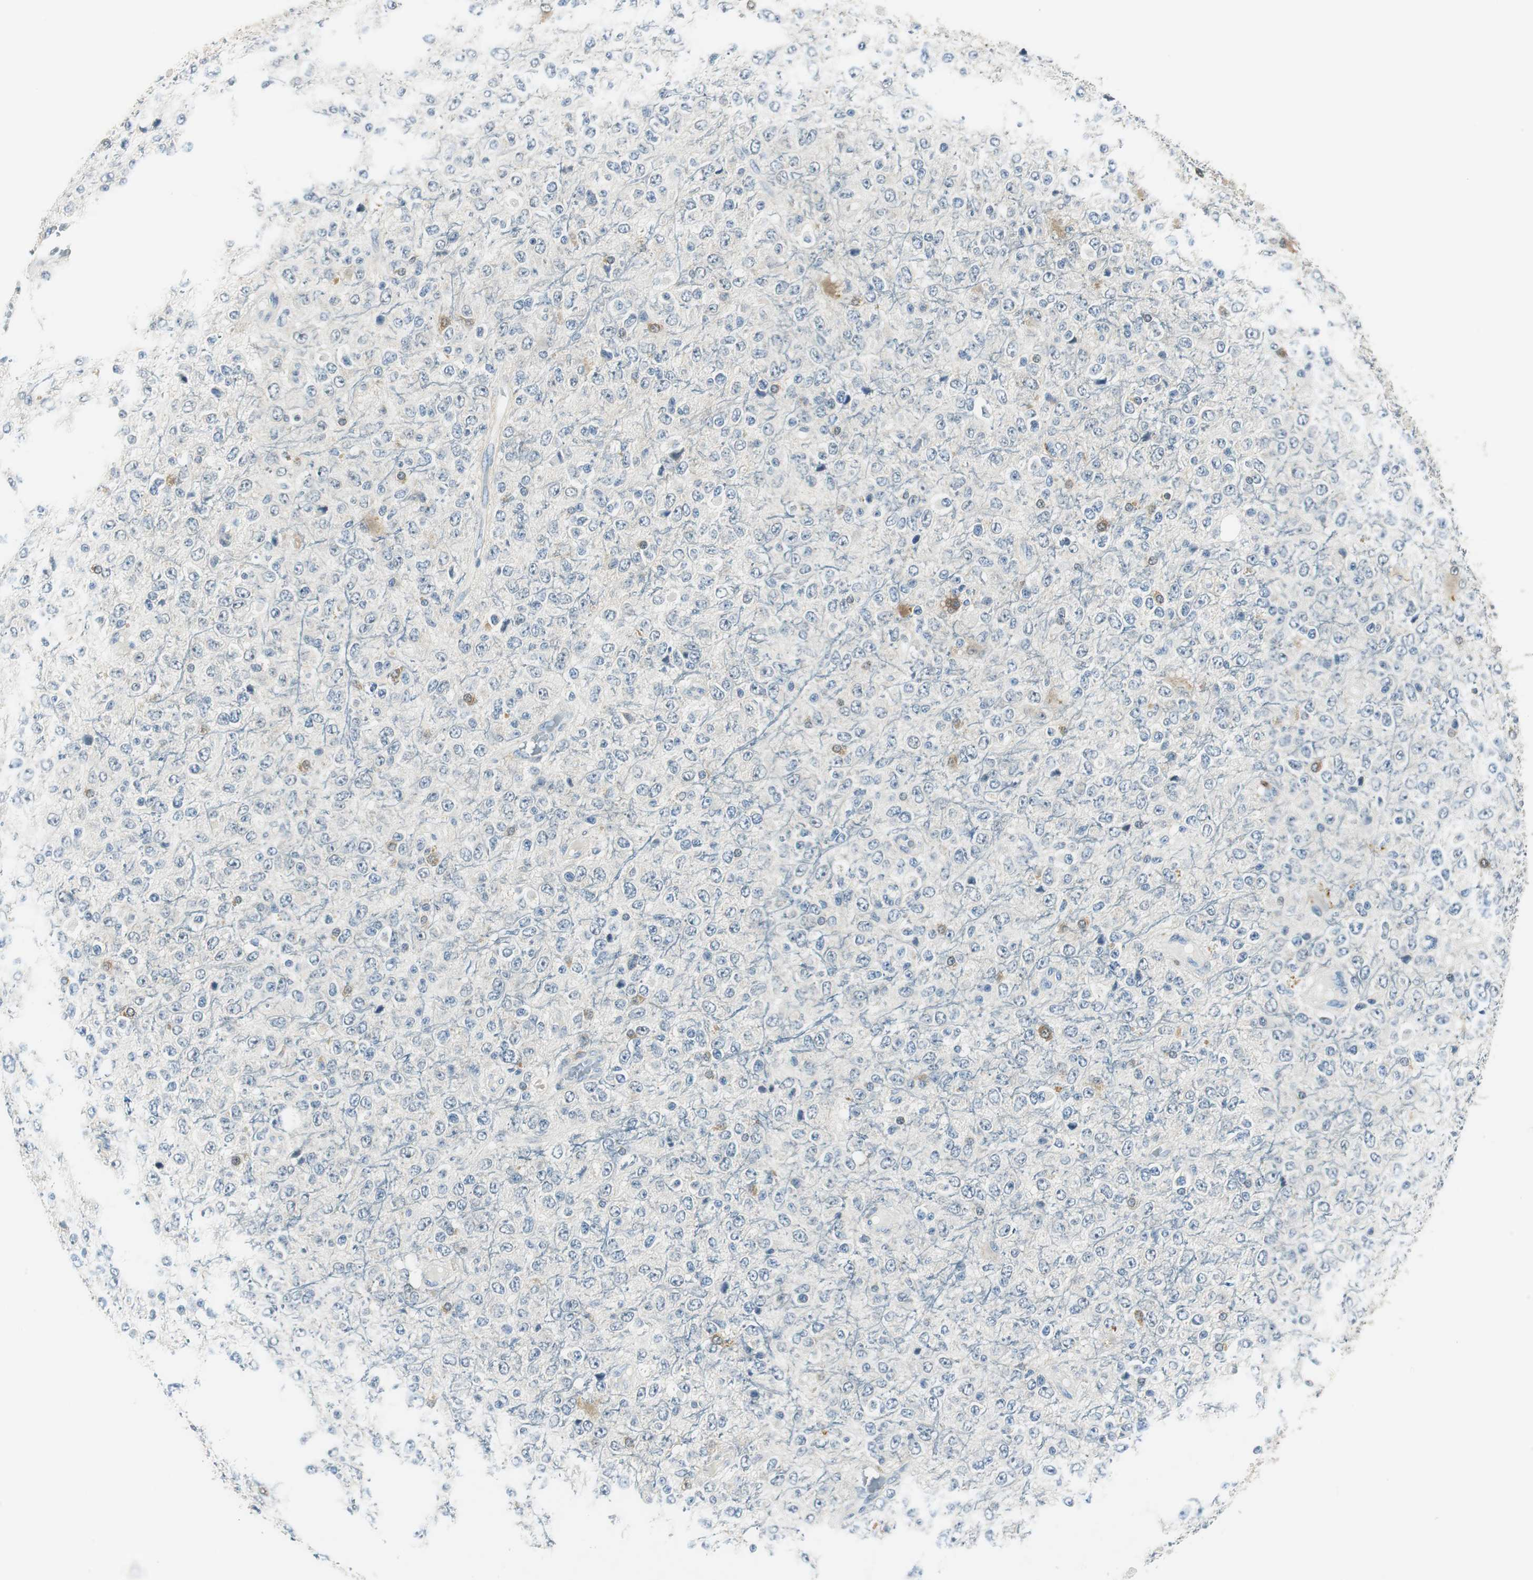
{"staining": {"intensity": "weak", "quantity": "<25%", "location": "cytoplasmic/membranous"}, "tissue": "glioma", "cell_type": "Tumor cells", "image_type": "cancer", "snomed": [{"axis": "morphology", "description": "Glioma, malignant, High grade"}, {"axis": "topography", "description": "pancreas cauda"}], "caption": "Immunohistochemical staining of human glioma exhibits no significant positivity in tumor cells. (DAB (3,3'-diaminobenzidine) immunohistochemistry with hematoxylin counter stain).", "gene": "ME1", "patient": {"sex": "male", "age": 60}}